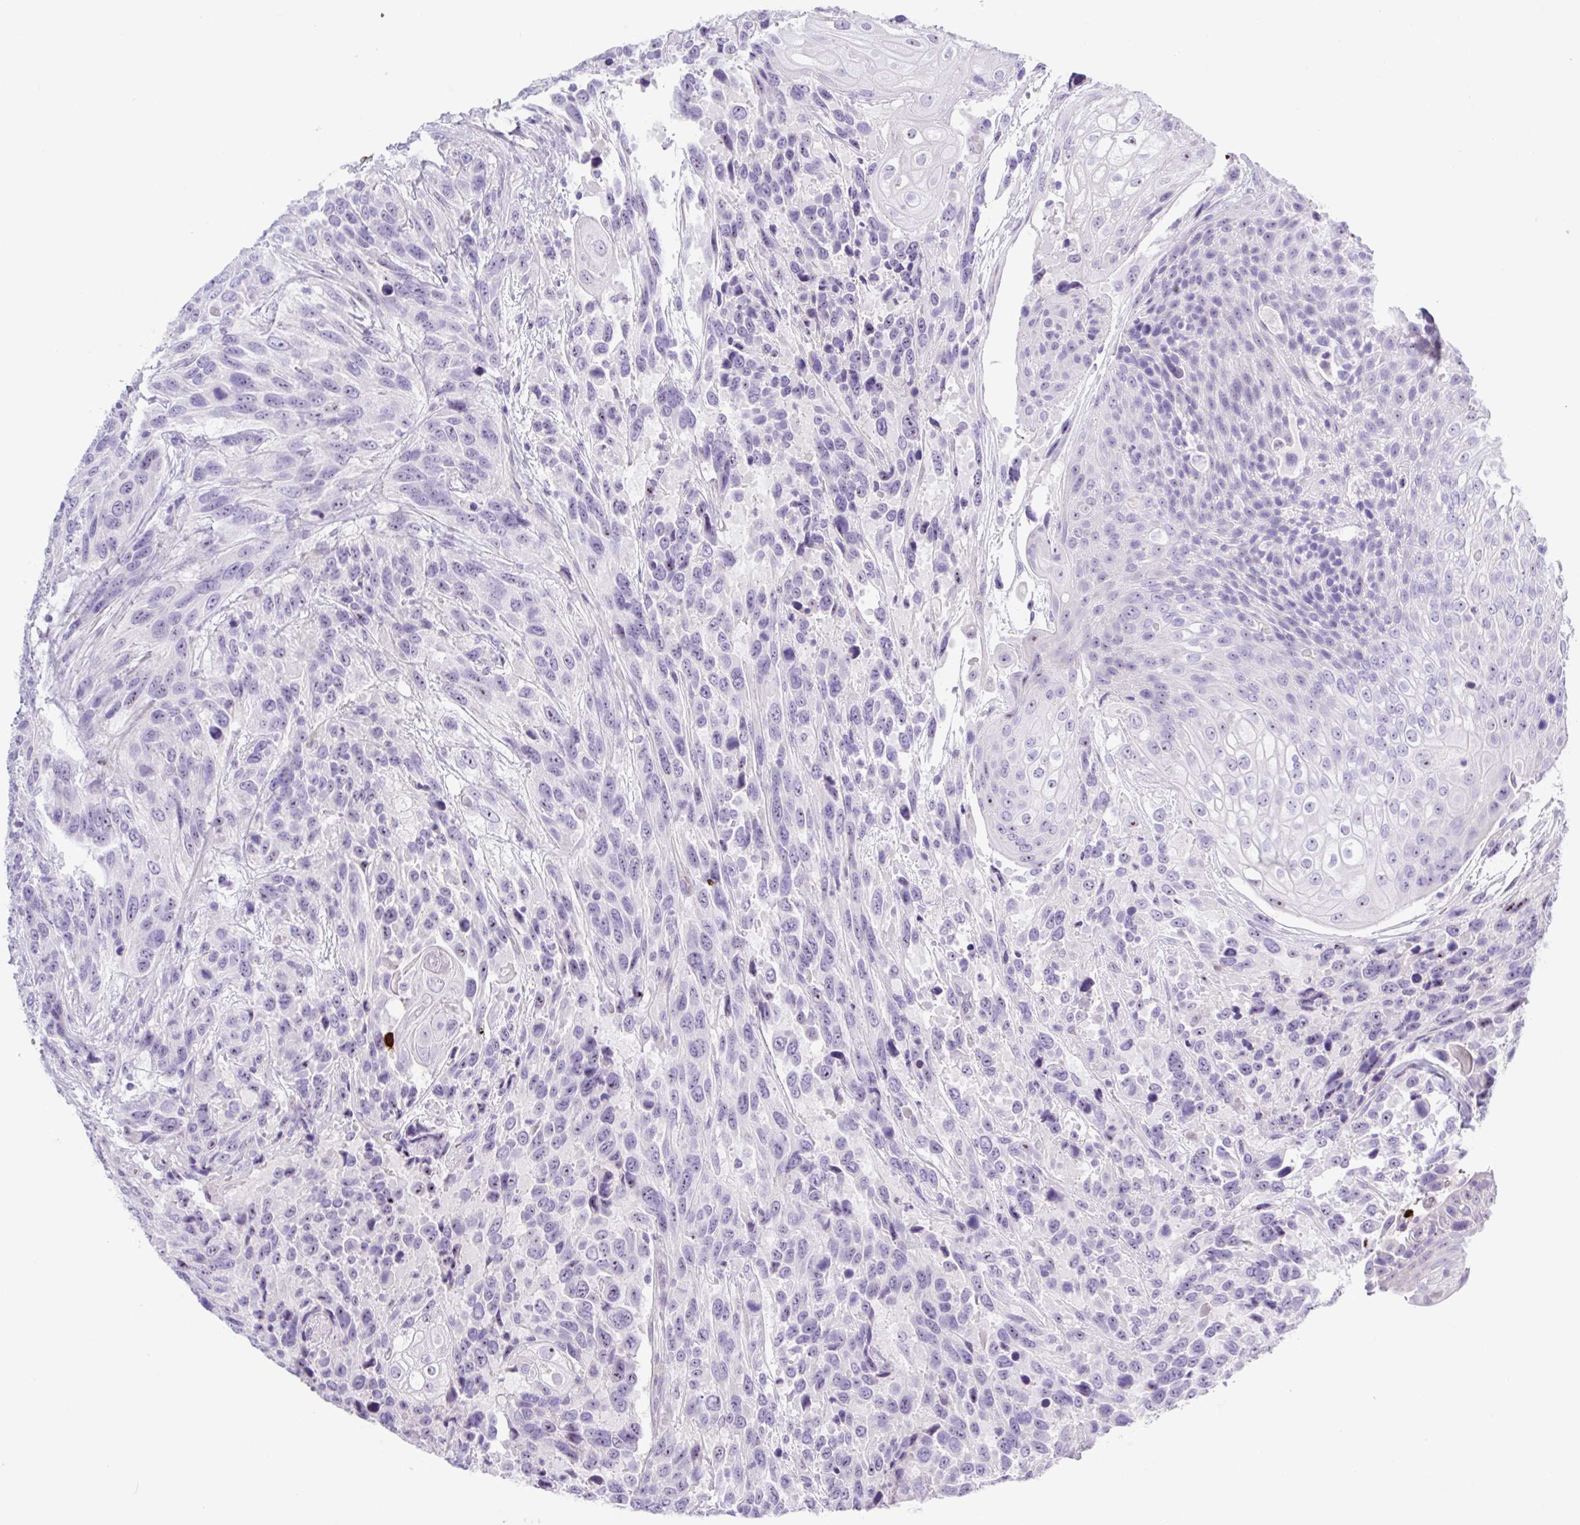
{"staining": {"intensity": "negative", "quantity": "none", "location": "none"}, "tissue": "urothelial cancer", "cell_type": "Tumor cells", "image_type": "cancer", "snomed": [{"axis": "morphology", "description": "Urothelial carcinoma, High grade"}, {"axis": "topography", "description": "Urinary bladder"}], "caption": "This is a photomicrograph of IHC staining of urothelial carcinoma (high-grade), which shows no expression in tumor cells.", "gene": "MRM2", "patient": {"sex": "female", "age": 70}}